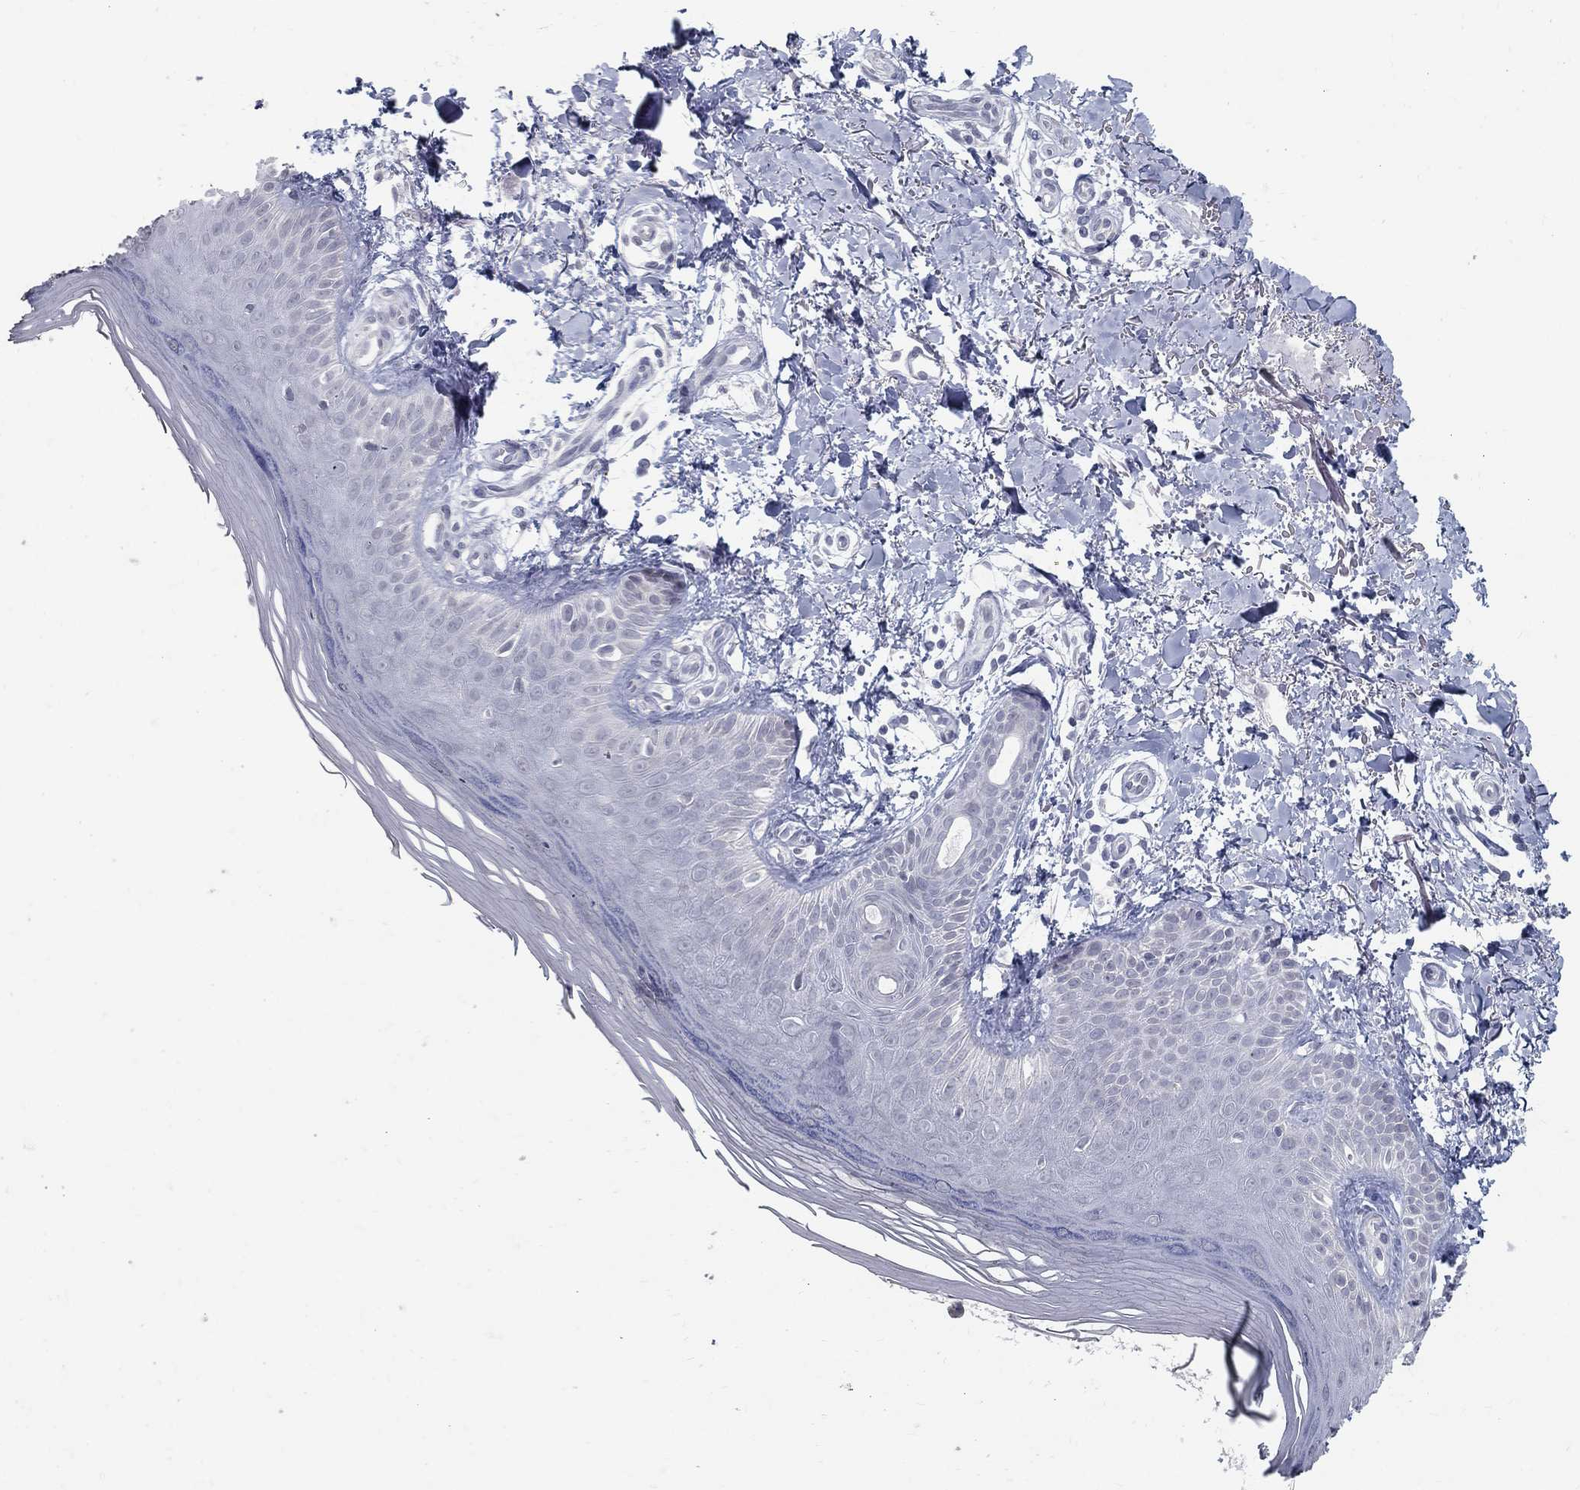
{"staining": {"intensity": "negative", "quantity": "none", "location": "none"}, "tissue": "skin", "cell_type": "Fibroblasts", "image_type": "normal", "snomed": [{"axis": "morphology", "description": "Normal tissue, NOS"}, {"axis": "morphology", "description": "Inflammation, NOS"}, {"axis": "morphology", "description": "Fibrosis, NOS"}, {"axis": "topography", "description": "Skin"}], "caption": "IHC image of unremarkable human skin stained for a protein (brown), which demonstrates no staining in fibroblasts. The staining is performed using DAB brown chromogen with nuclei counter-stained in using hematoxylin.", "gene": "ACE2", "patient": {"sex": "male", "age": 71}}